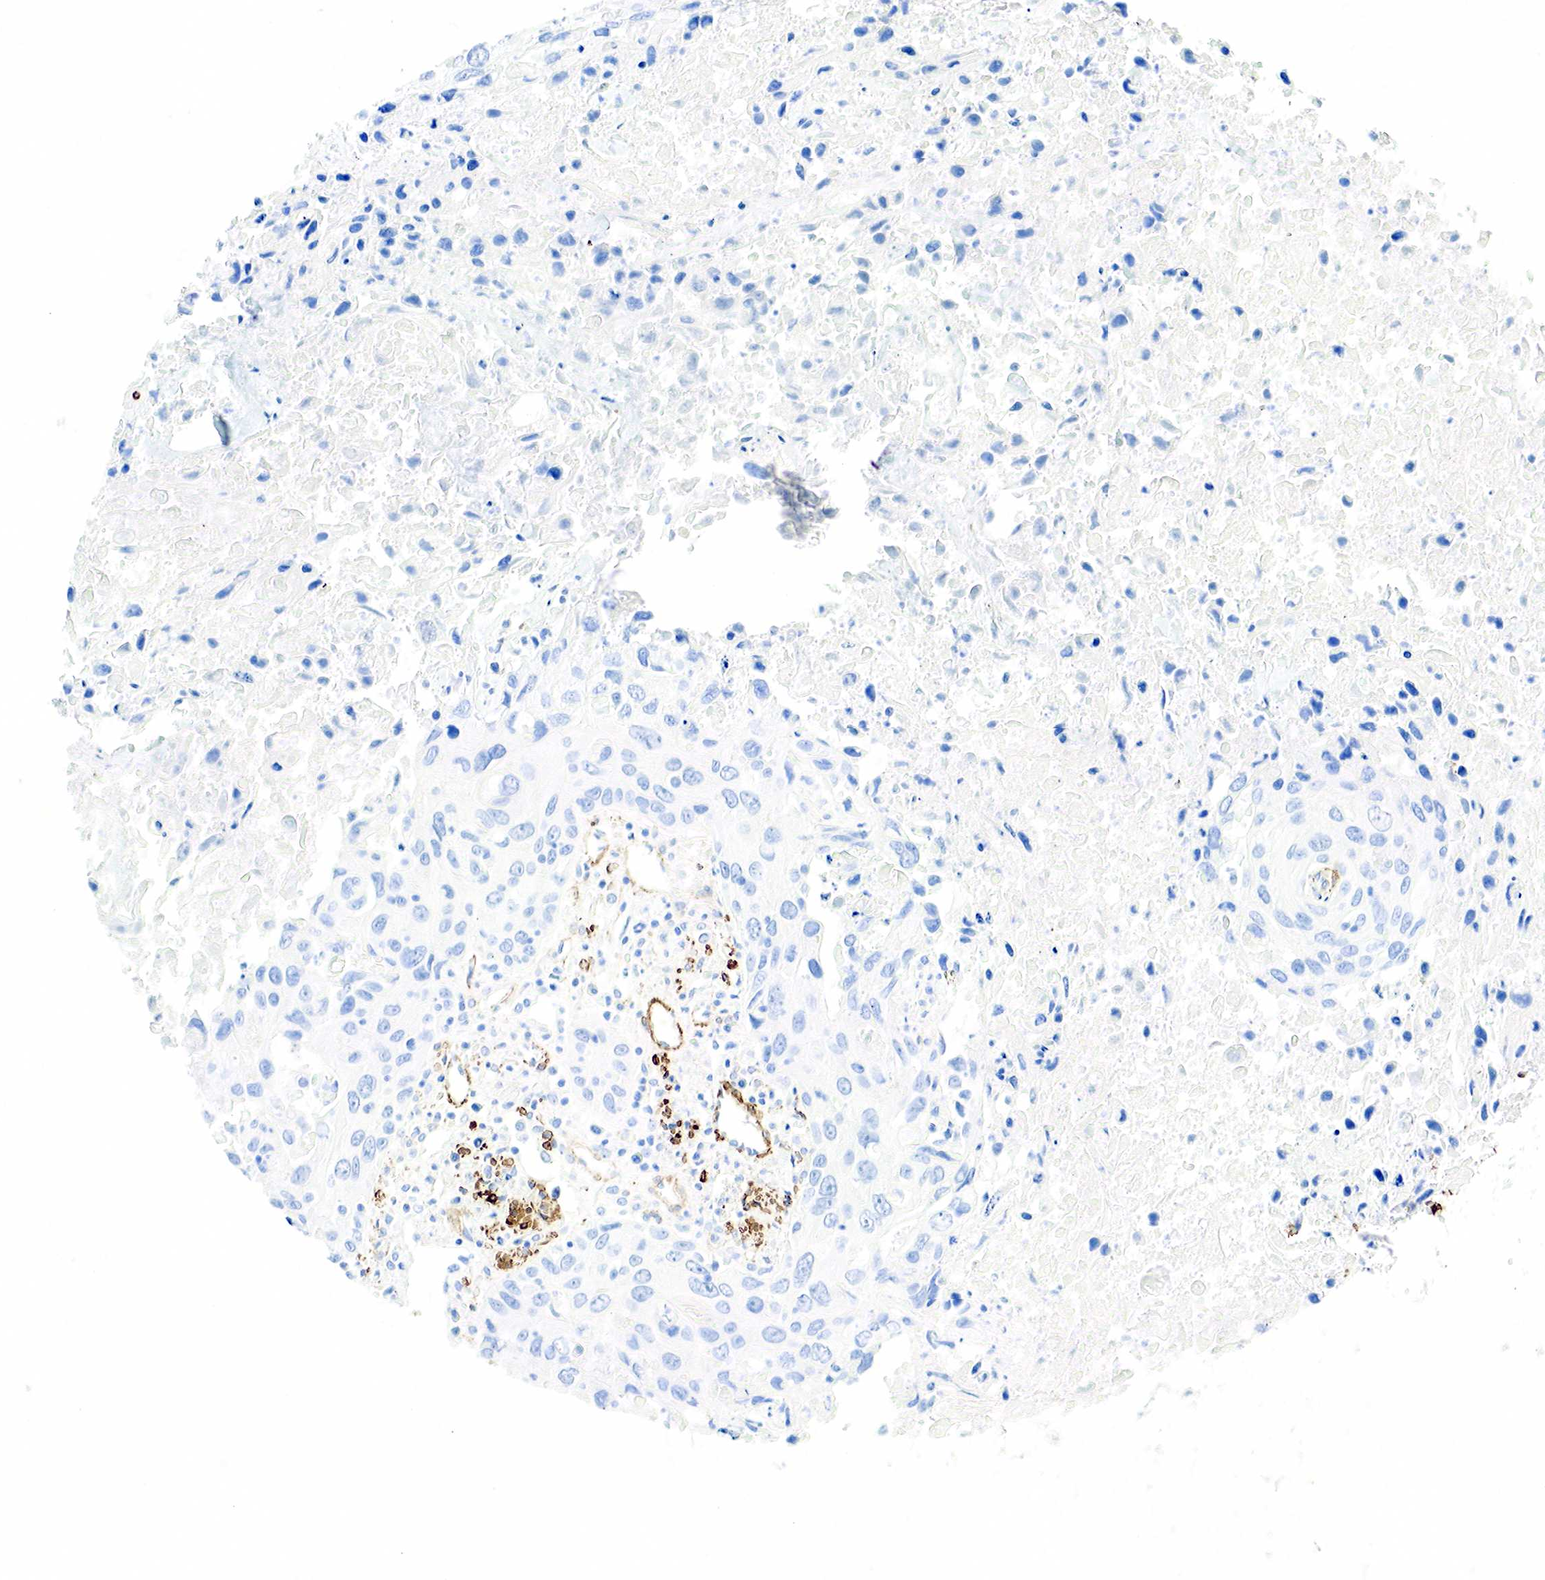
{"staining": {"intensity": "negative", "quantity": "none", "location": "none"}, "tissue": "urothelial cancer", "cell_type": "Tumor cells", "image_type": "cancer", "snomed": [{"axis": "morphology", "description": "Urothelial carcinoma, High grade"}, {"axis": "topography", "description": "Urinary bladder"}], "caption": "The image reveals no significant positivity in tumor cells of urothelial cancer. (DAB immunohistochemistry (IHC) with hematoxylin counter stain).", "gene": "ACTA1", "patient": {"sex": "male", "age": 71}}